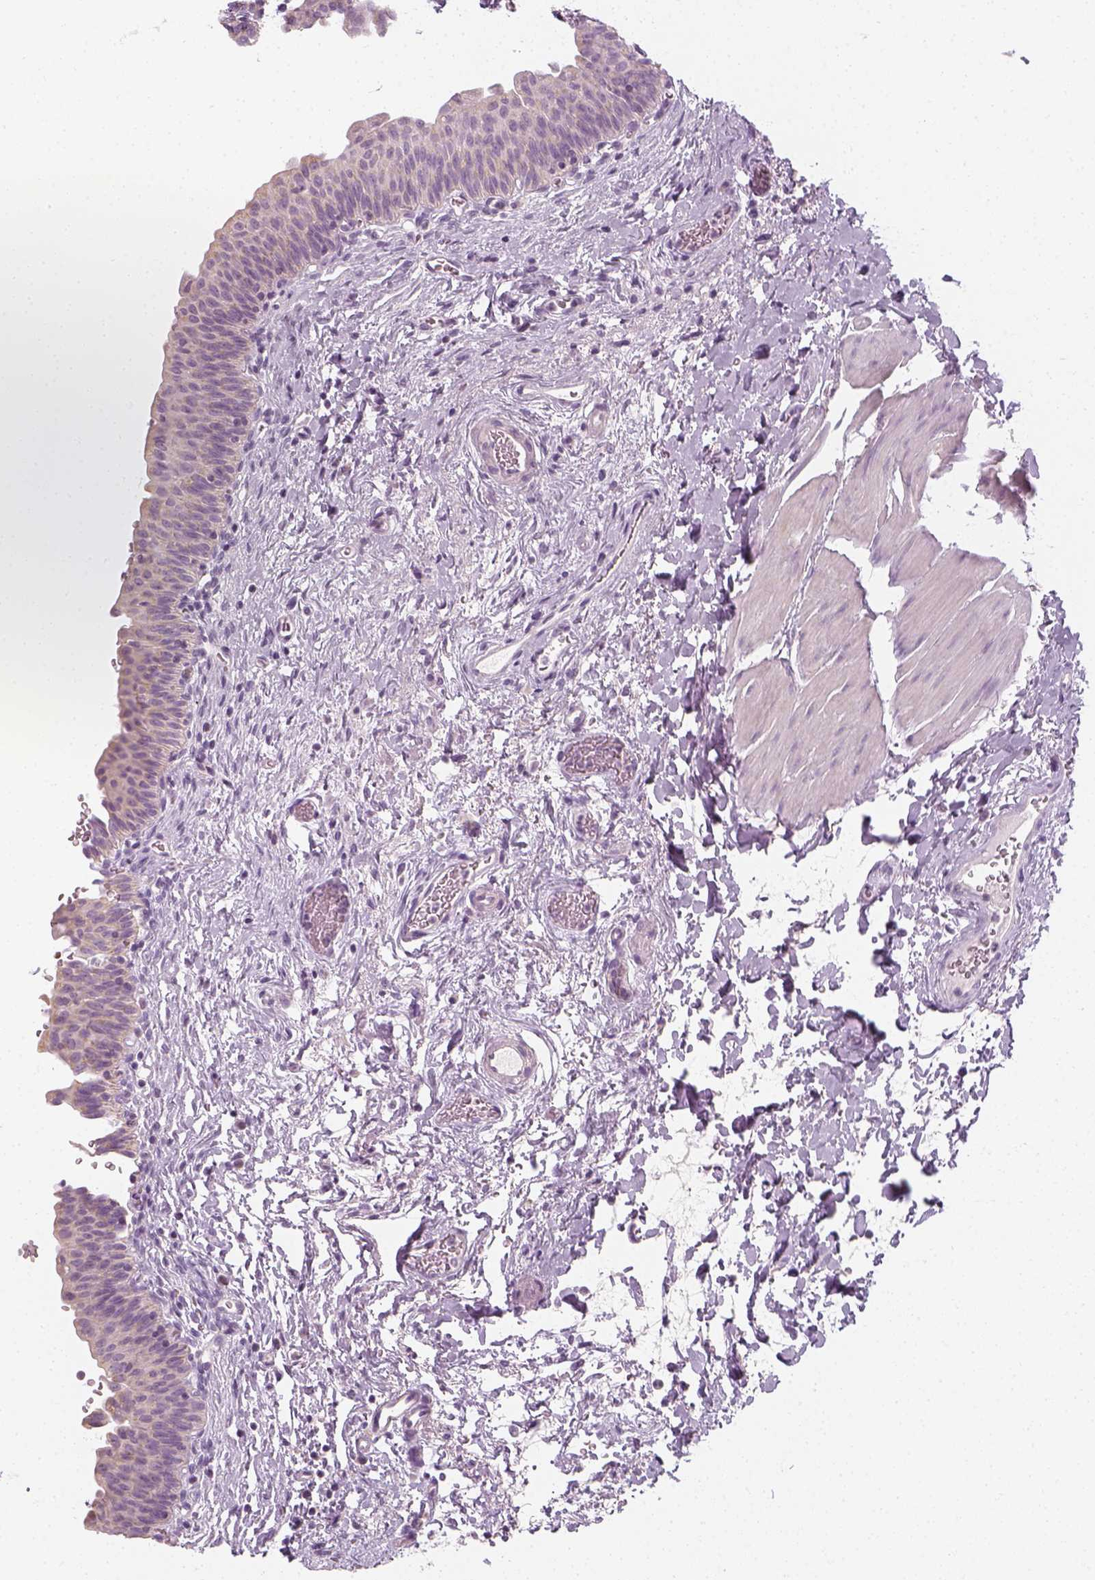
{"staining": {"intensity": "negative", "quantity": "none", "location": "none"}, "tissue": "urinary bladder", "cell_type": "Urothelial cells", "image_type": "normal", "snomed": [{"axis": "morphology", "description": "Normal tissue, NOS"}, {"axis": "topography", "description": "Urinary bladder"}], "caption": "High power microscopy image of an IHC micrograph of normal urinary bladder, revealing no significant staining in urothelial cells.", "gene": "PRAME", "patient": {"sex": "male", "age": 56}}